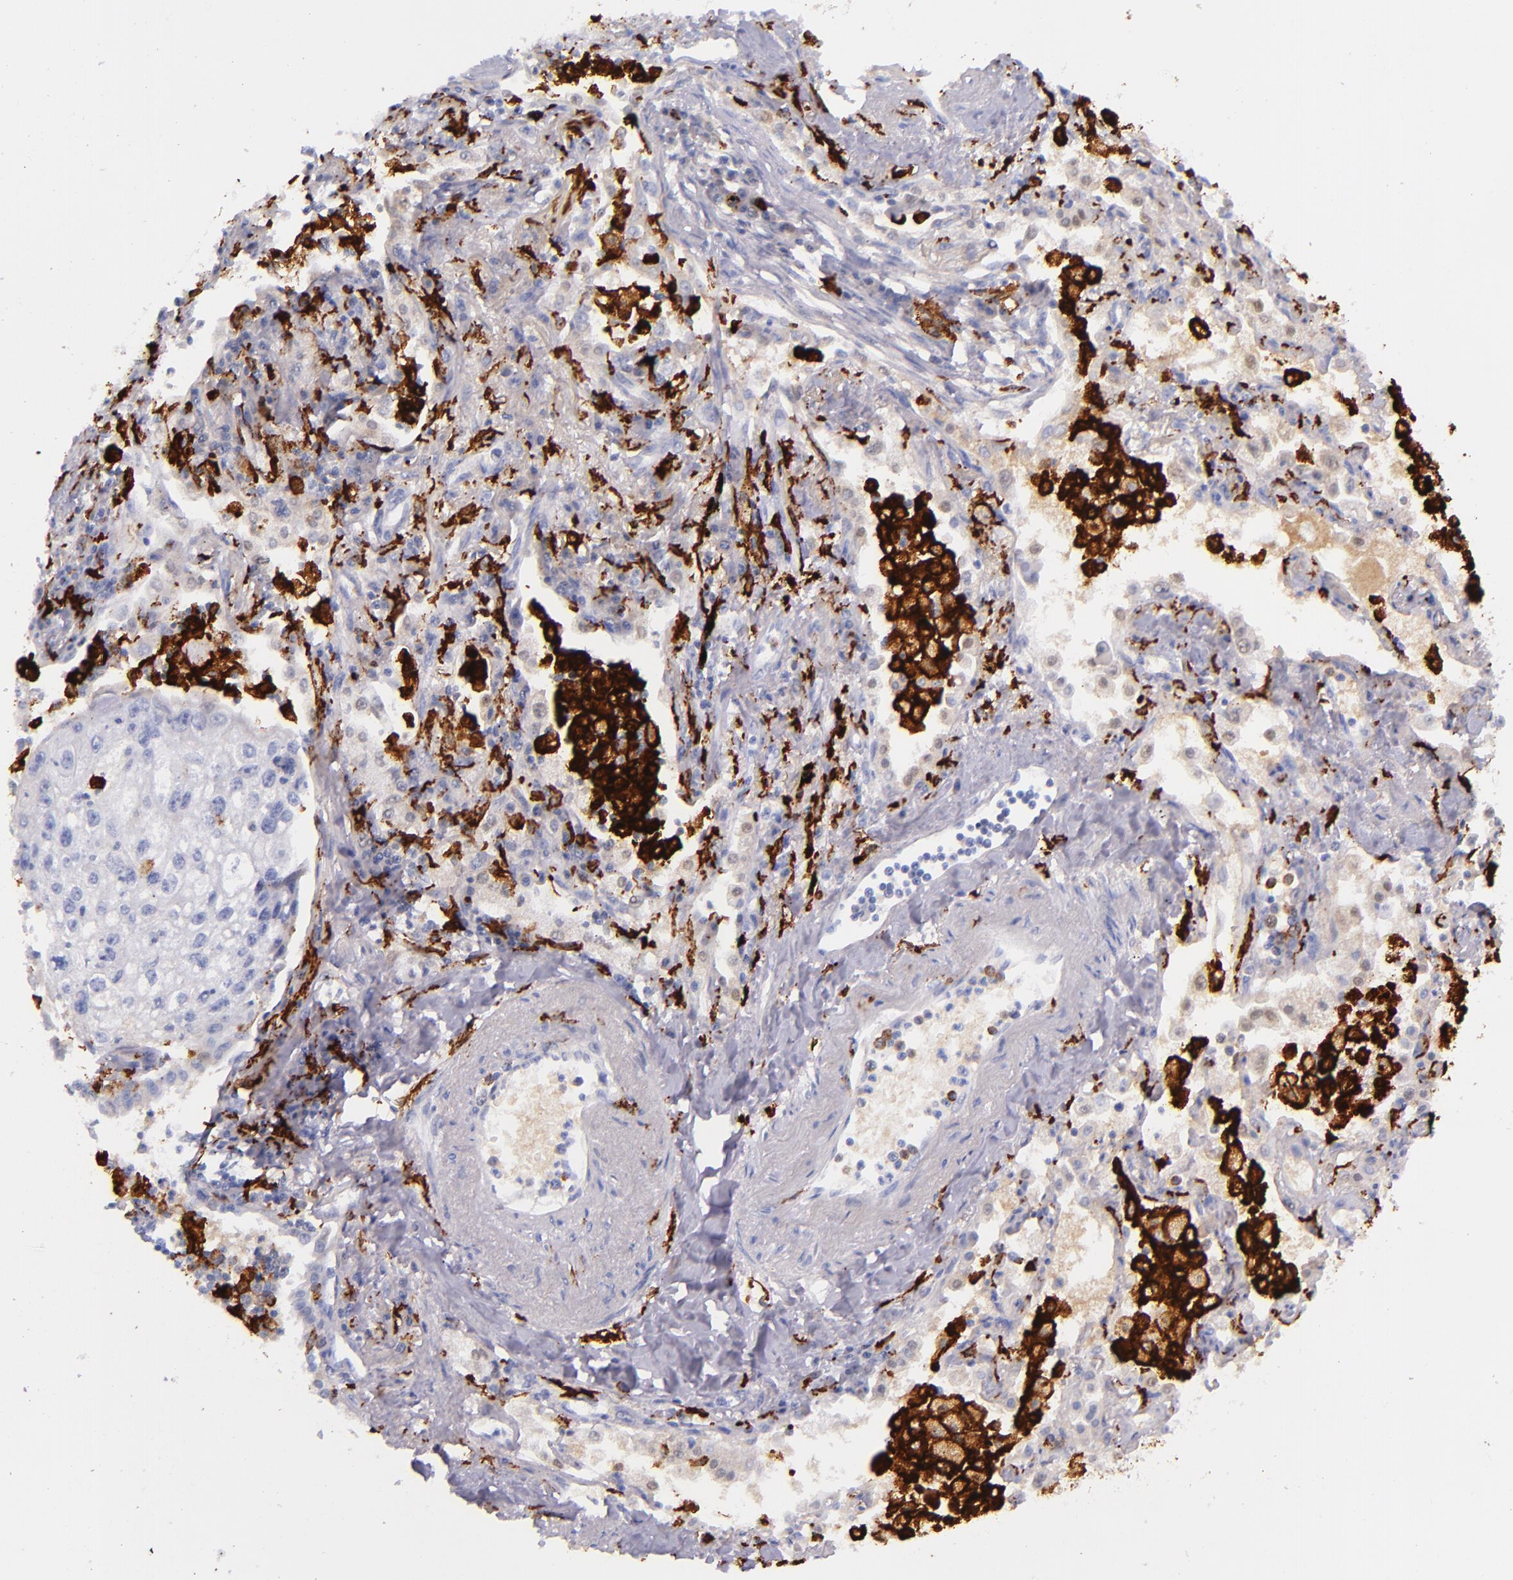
{"staining": {"intensity": "negative", "quantity": "none", "location": "none"}, "tissue": "lung cancer", "cell_type": "Tumor cells", "image_type": "cancer", "snomed": [{"axis": "morphology", "description": "Squamous cell carcinoma, NOS"}, {"axis": "topography", "description": "Lung"}], "caption": "Human lung cancer (squamous cell carcinoma) stained for a protein using immunohistochemistry (IHC) reveals no expression in tumor cells.", "gene": "CD163", "patient": {"sex": "male", "age": 75}}